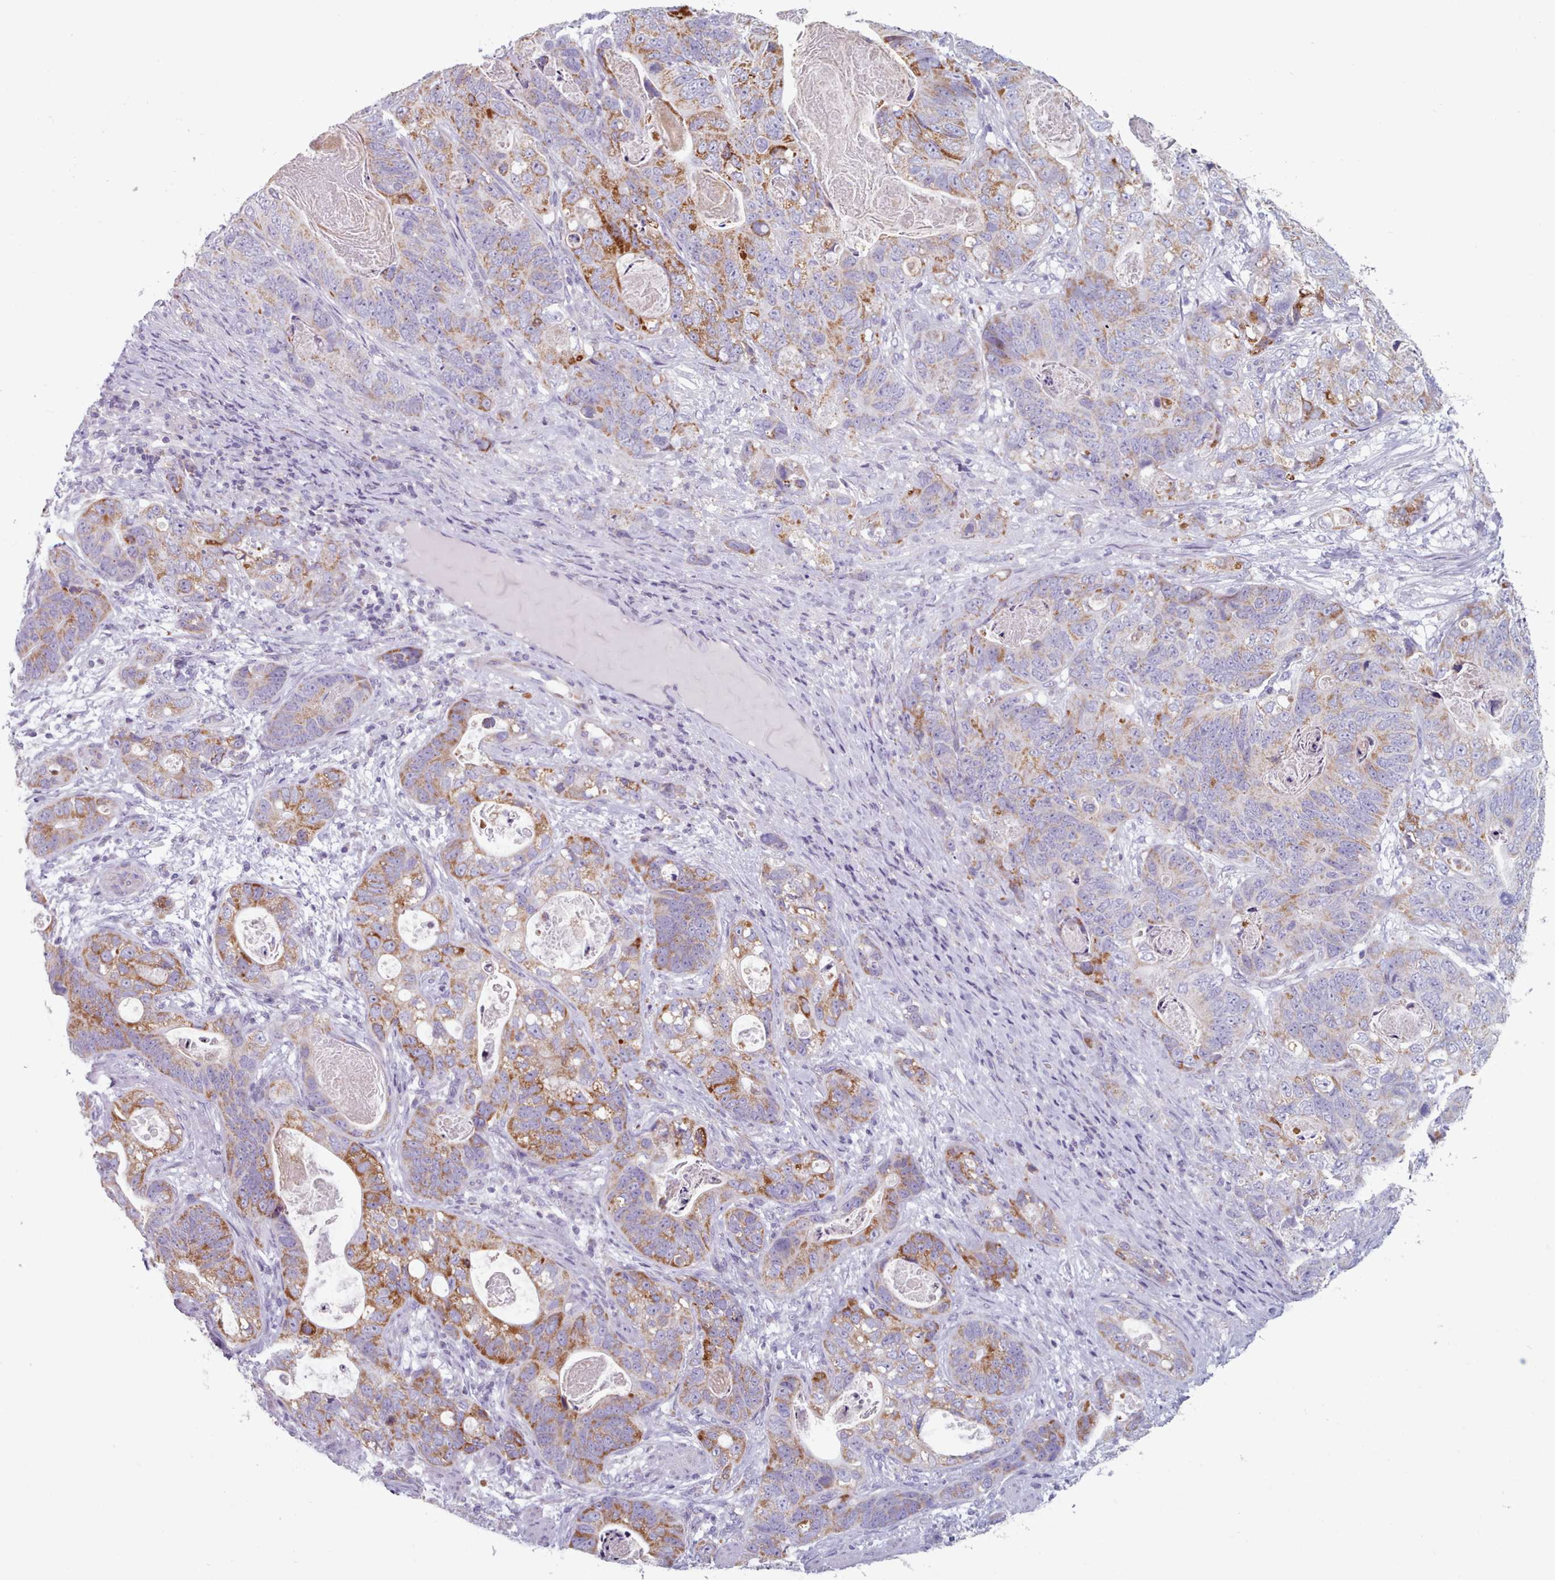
{"staining": {"intensity": "moderate", "quantity": "25%-75%", "location": "cytoplasmic/membranous"}, "tissue": "stomach cancer", "cell_type": "Tumor cells", "image_type": "cancer", "snomed": [{"axis": "morphology", "description": "Normal tissue, NOS"}, {"axis": "morphology", "description": "Adenocarcinoma, NOS"}, {"axis": "topography", "description": "Stomach"}], "caption": "DAB (3,3'-diaminobenzidine) immunohistochemical staining of human adenocarcinoma (stomach) demonstrates moderate cytoplasmic/membranous protein expression in approximately 25%-75% of tumor cells.", "gene": "FAM170B", "patient": {"sex": "female", "age": 89}}